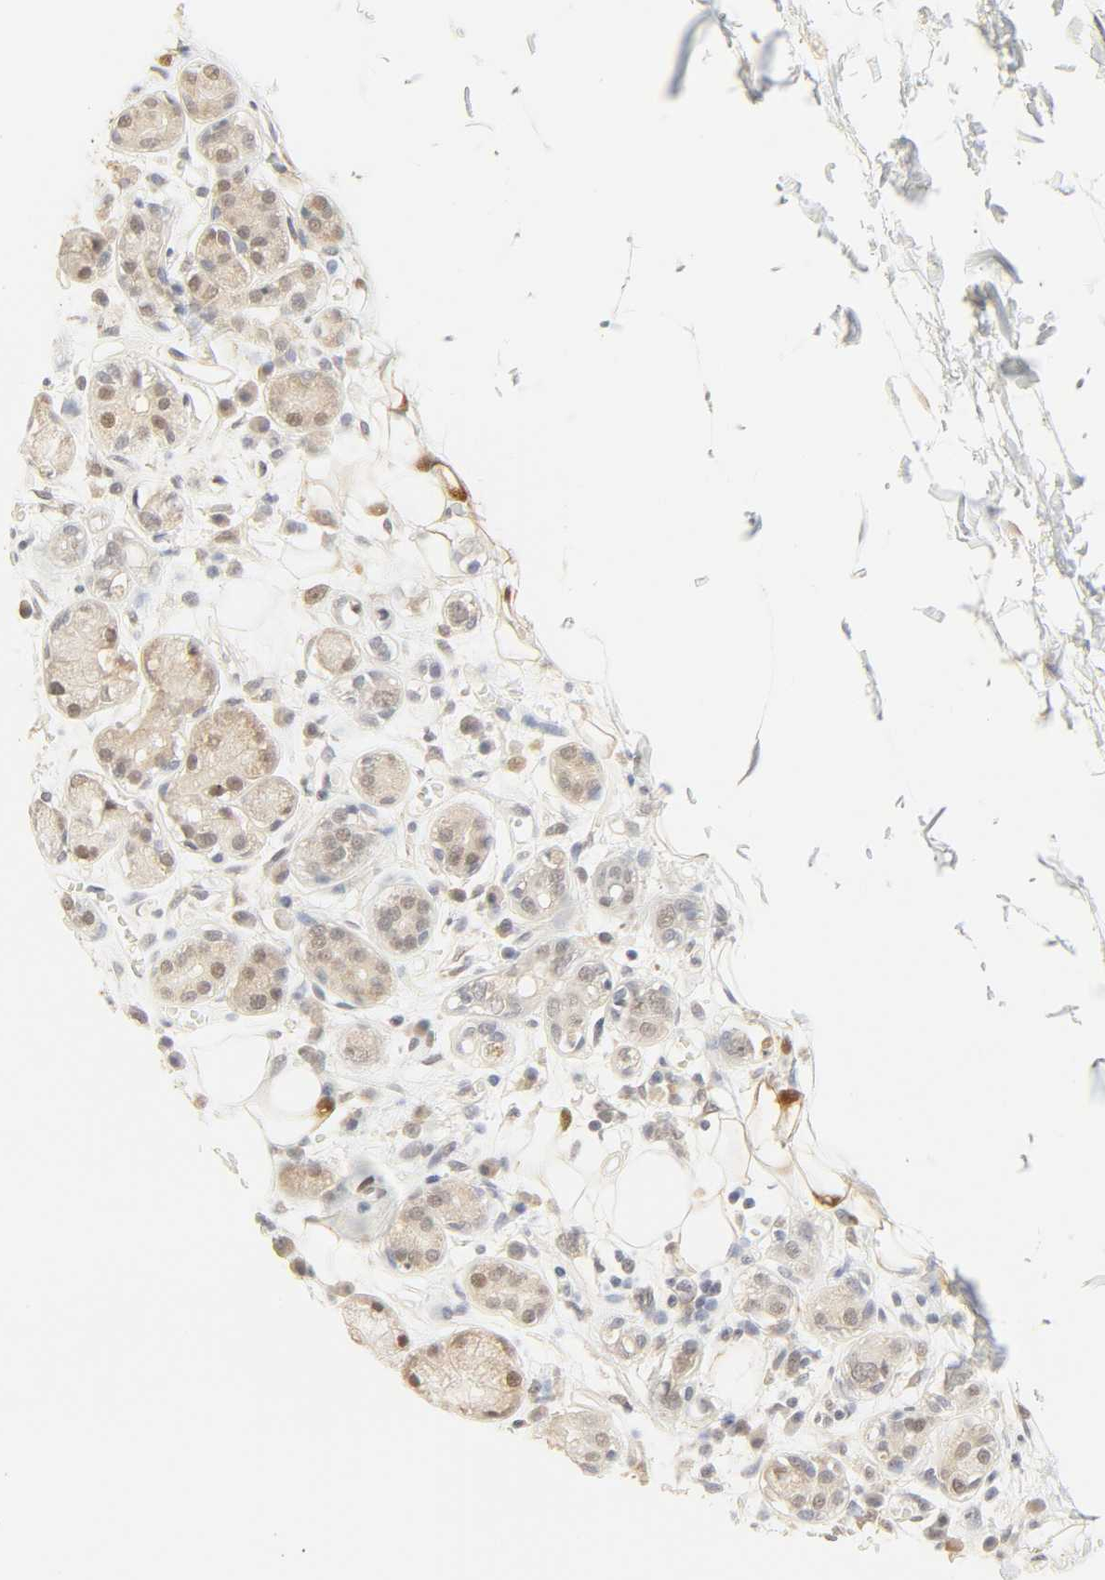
{"staining": {"intensity": "negative", "quantity": "none", "location": "none"}, "tissue": "adipose tissue", "cell_type": "Adipocytes", "image_type": "normal", "snomed": [{"axis": "morphology", "description": "Normal tissue, NOS"}, {"axis": "morphology", "description": "Inflammation, NOS"}, {"axis": "topography", "description": "Vascular tissue"}, {"axis": "topography", "description": "Salivary gland"}], "caption": "The micrograph reveals no staining of adipocytes in unremarkable adipose tissue.", "gene": "ACSS2", "patient": {"sex": "female", "age": 75}}